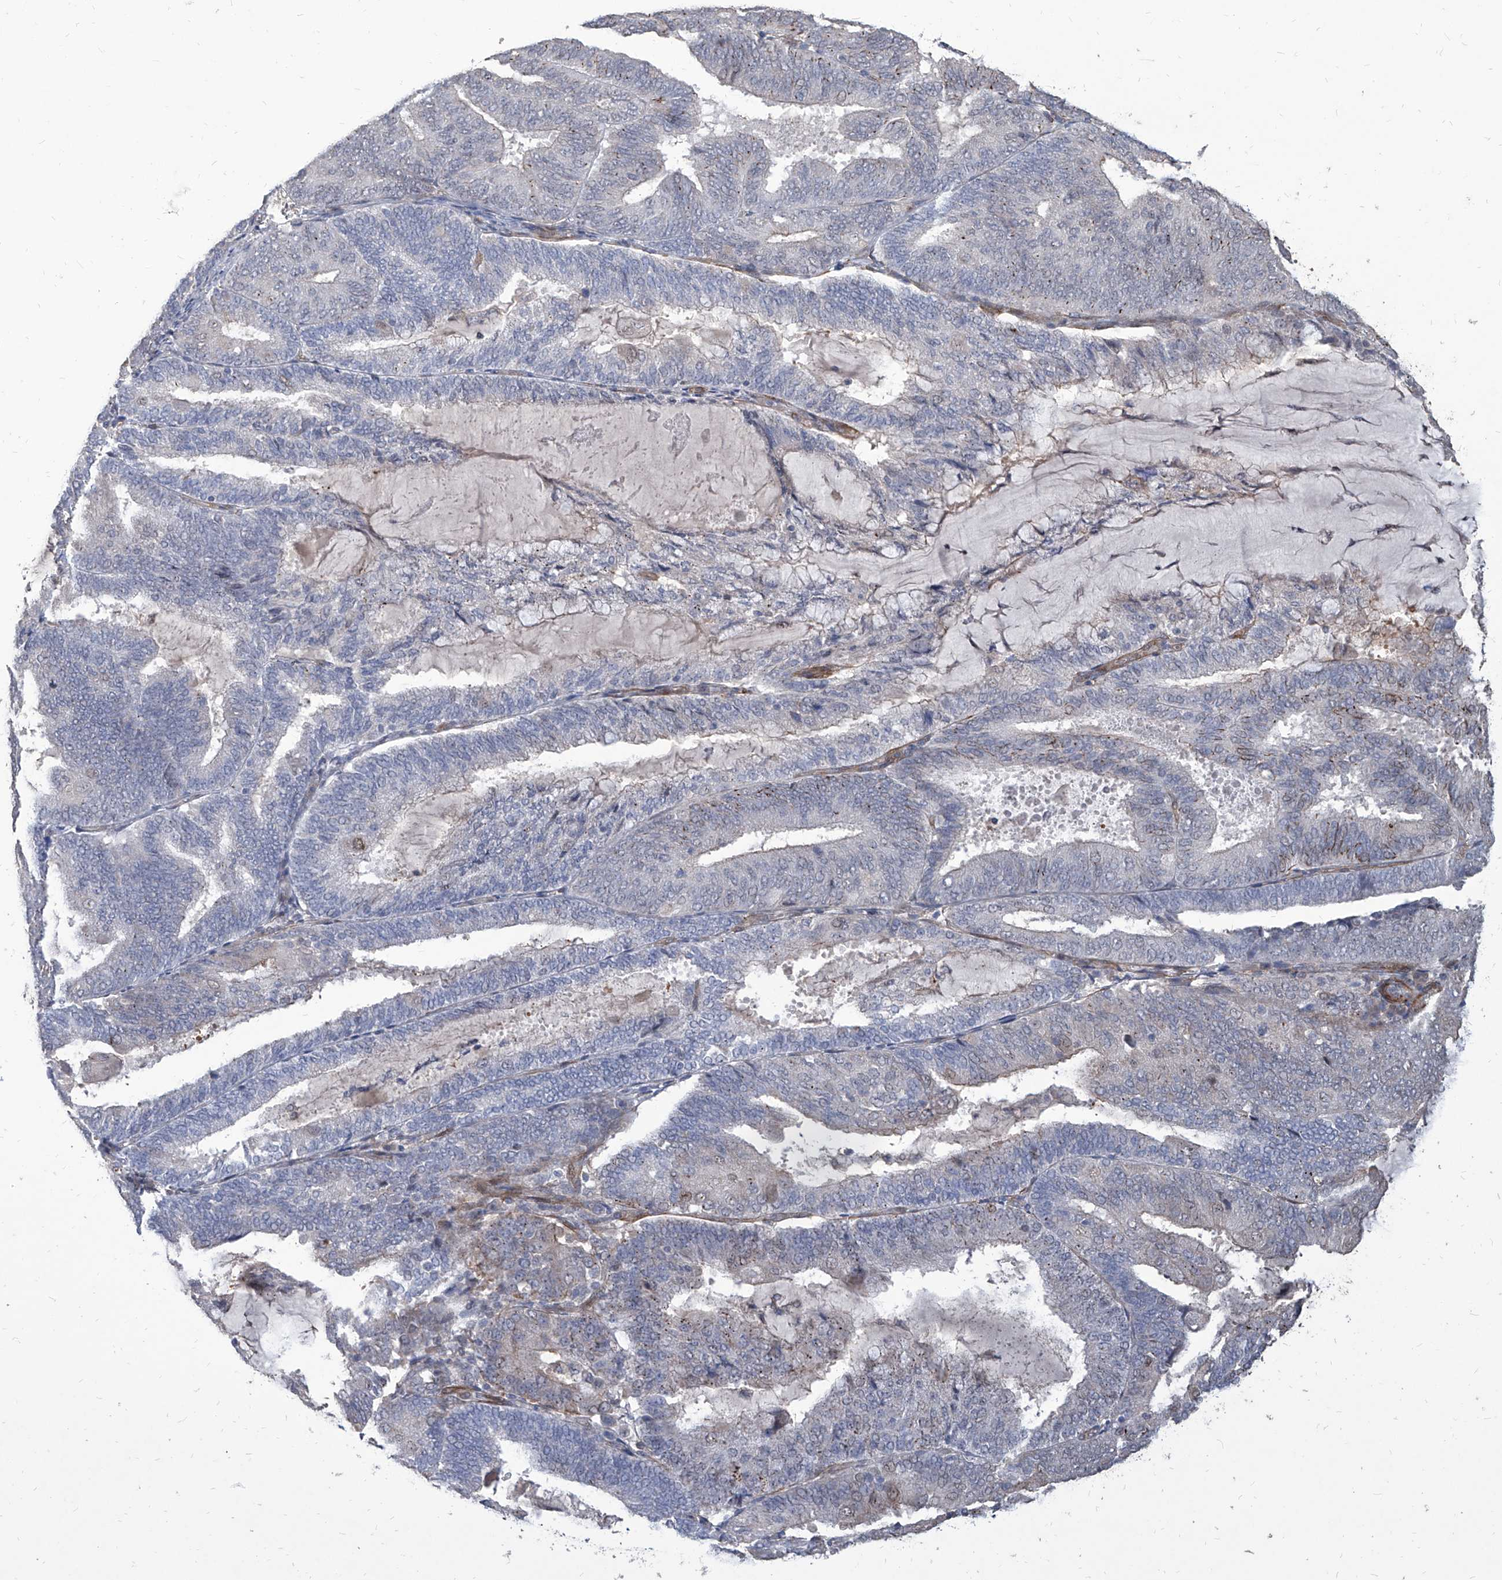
{"staining": {"intensity": "negative", "quantity": "none", "location": "none"}, "tissue": "endometrial cancer", "cell_type": "Tumor cells", "image_type": "cancer", "snomed": [{"axis": "morphology", "description": "Adenocarcinoma, NOS"}, {"axis": "topography", "description": "Endometrium"}], "caption": "Tumor cells are negative for brown protein staining in endometrial cancer (adenocarcinoma).", "gene": "FAM83B", "patient": {"sex": "female", "age": 81}}